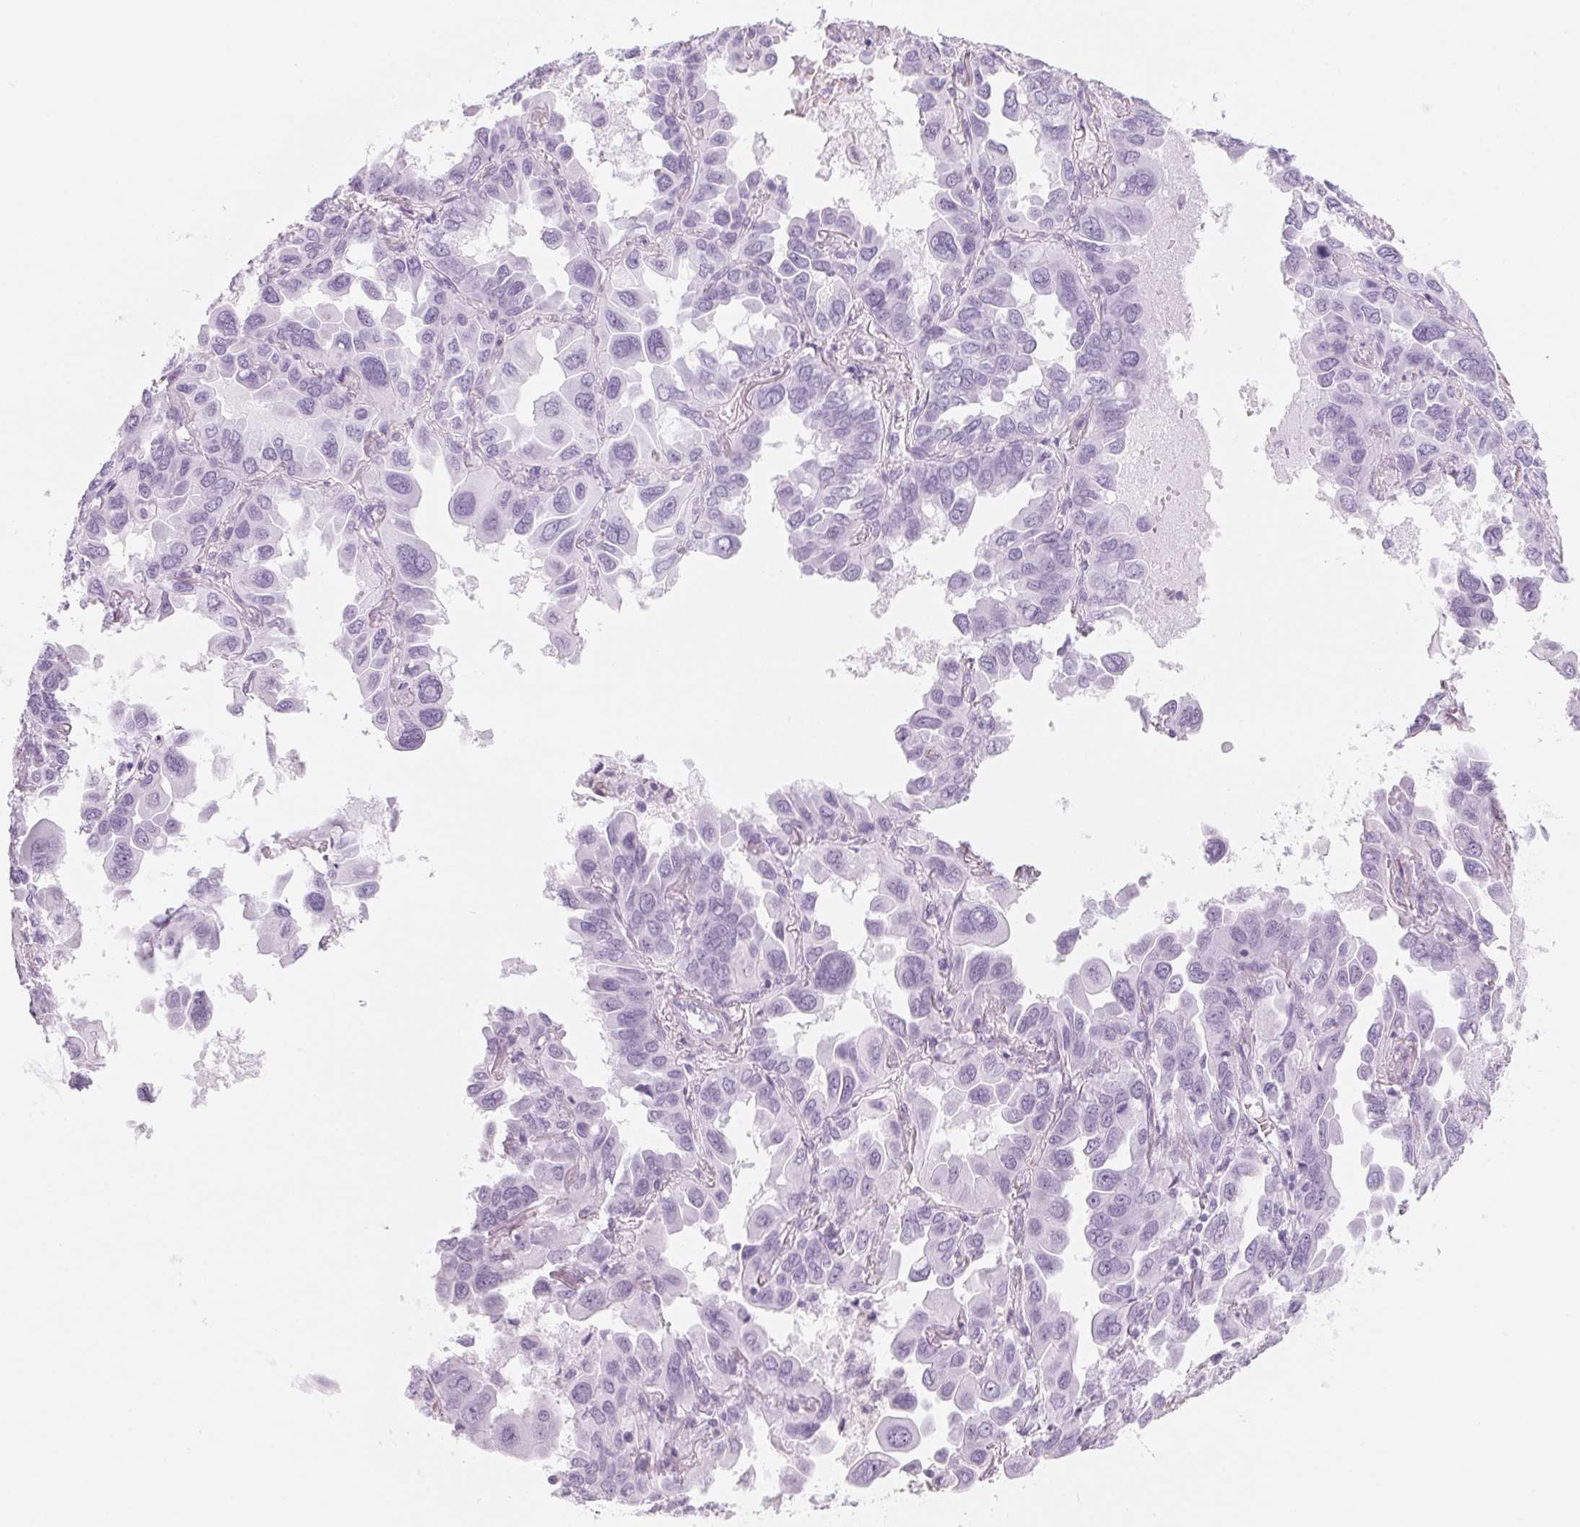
{"staining": {"intensity": "negative", "quantity": "none", "location": "none"}, "tissue": "lung cancer", "cell_type": "Tumor cells", "image_type": "cancer", "snomed": [{"axis": "morphology", "description": "Adenocarcinoma, NOS"}, {"axis": "topography", "description": "Lung"}], "caption": "A high-resolution image shows immunohistochemistry (IHC) staining of lung cancer (adenocarcinoma), which reveals no significant staining in tumor cells. (DAB (3,3'-diaminobenzidine) immunohistochemistry visualized using brightfield microscopy, high magnification).", "gene": "DNTTIP2", "patient": {"sex": "male", "age": 64}}